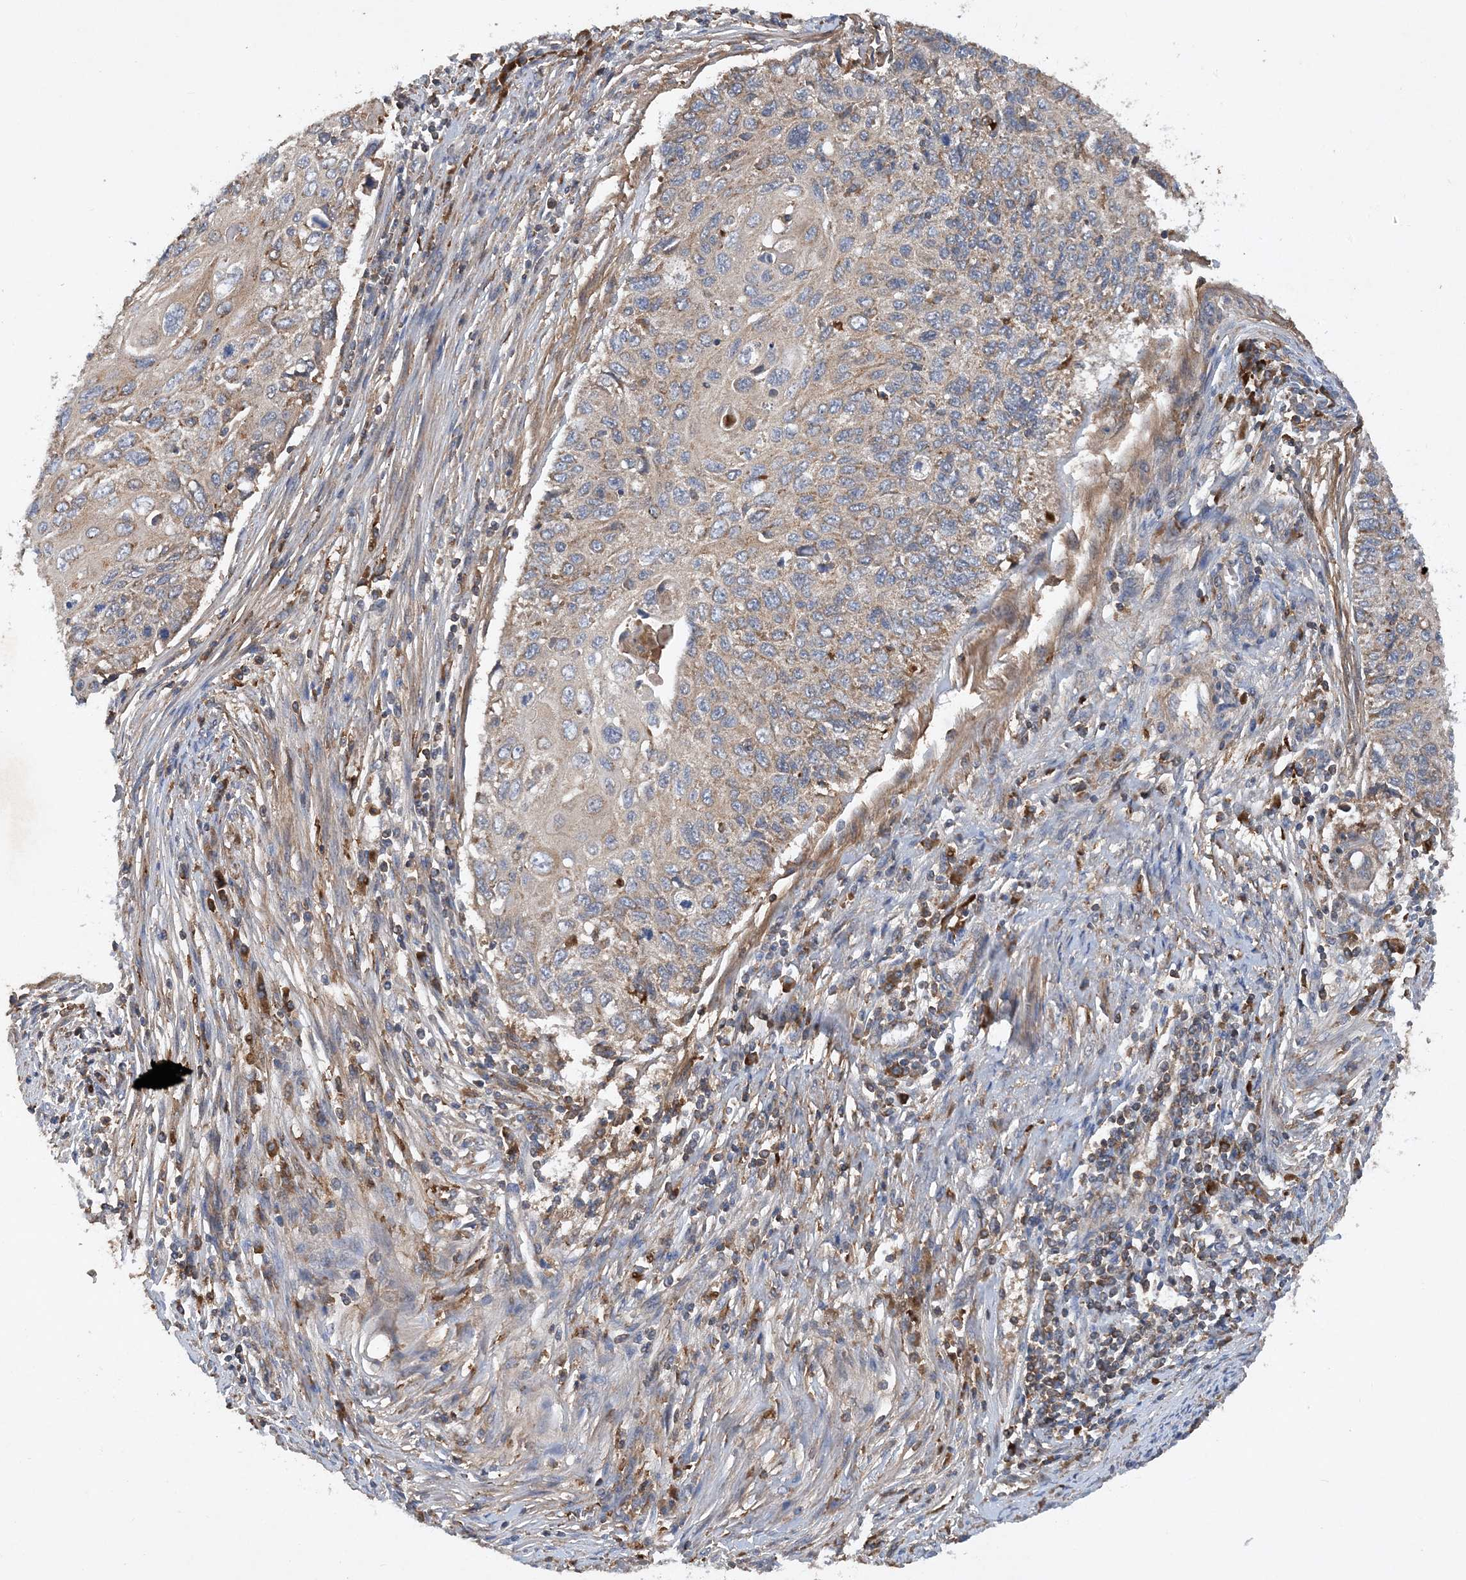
{"staining": {"intensity": "negative", "quantity": "none", "location": "none"}, "tissue": "cervical cancer", "cell_type": "Tumor cells", "image_type": "cancer", "snomed": [{"axis": "morphology", "description": "Squamous cell carcinoma, NOS"}, {"axis": "topography", "description": "Cervix"}], "caption": "High magnification brightfield microscopy of cervical cancer (squamous cell carcinoma) stained with DAB (brown) and counterstained with hematoxylin (blue): tumor cells show no significant positivity.", "gene": "STK19", "patient": {"sex": "female", "age": 70}}